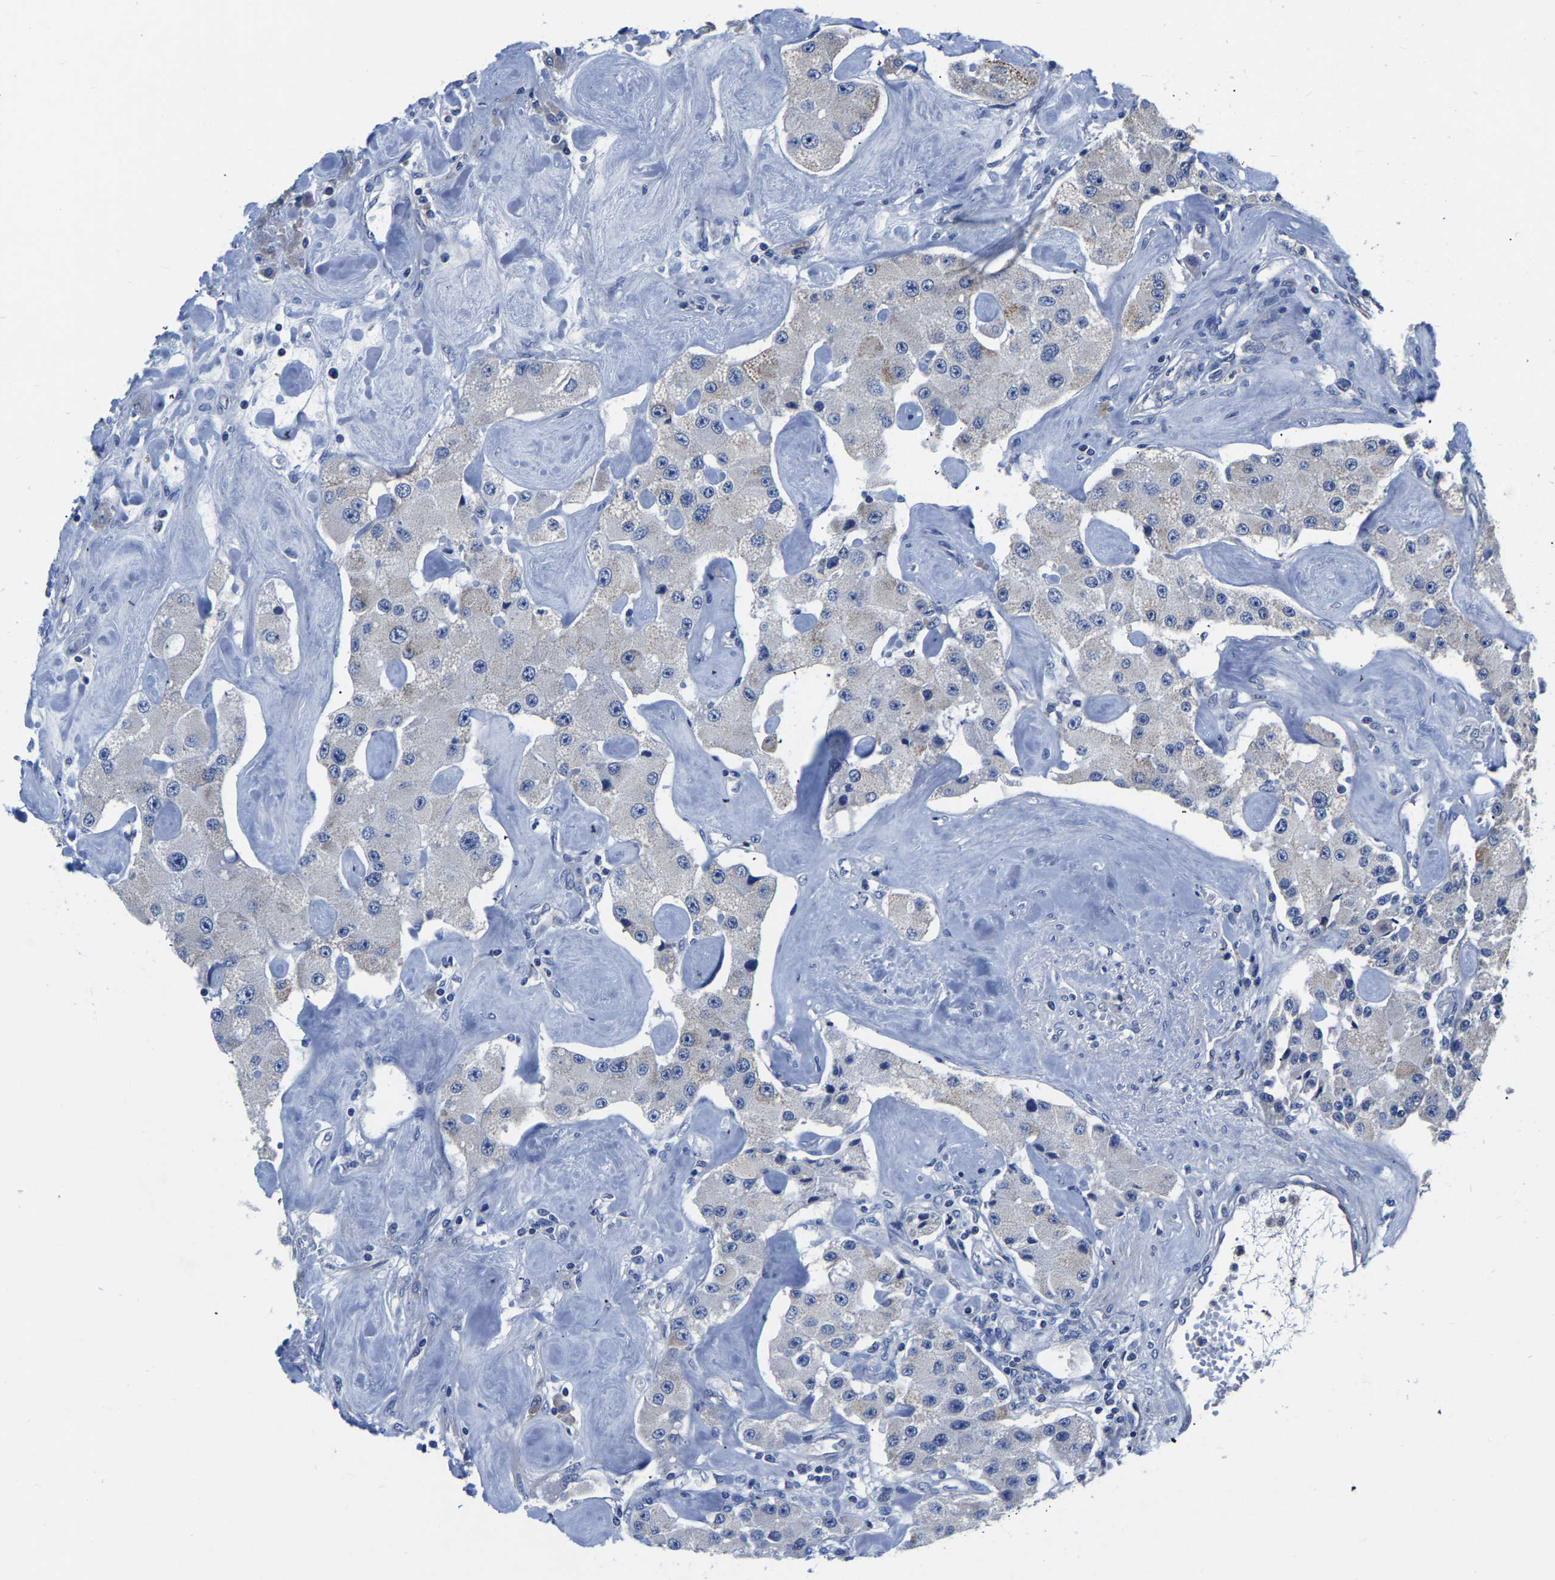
{"staining": {"intensity": "negative", "quantity": "none", "location": "none"}, "tissue": "carcinoid", "cell_type": "Tumor cells", "image_type": "cancer", "snomed": [{"axis": "morphology", "description": "Carcinoid, malignant, NOS"}, {"axis": "topography", "description": "Pancreas"}], "caption": "Histopathology image shows no significant protein staining in tumor cells of carcinoid (malignant).", "gene": "FGD5", "patient": {"sex": "male", "age": 41}}